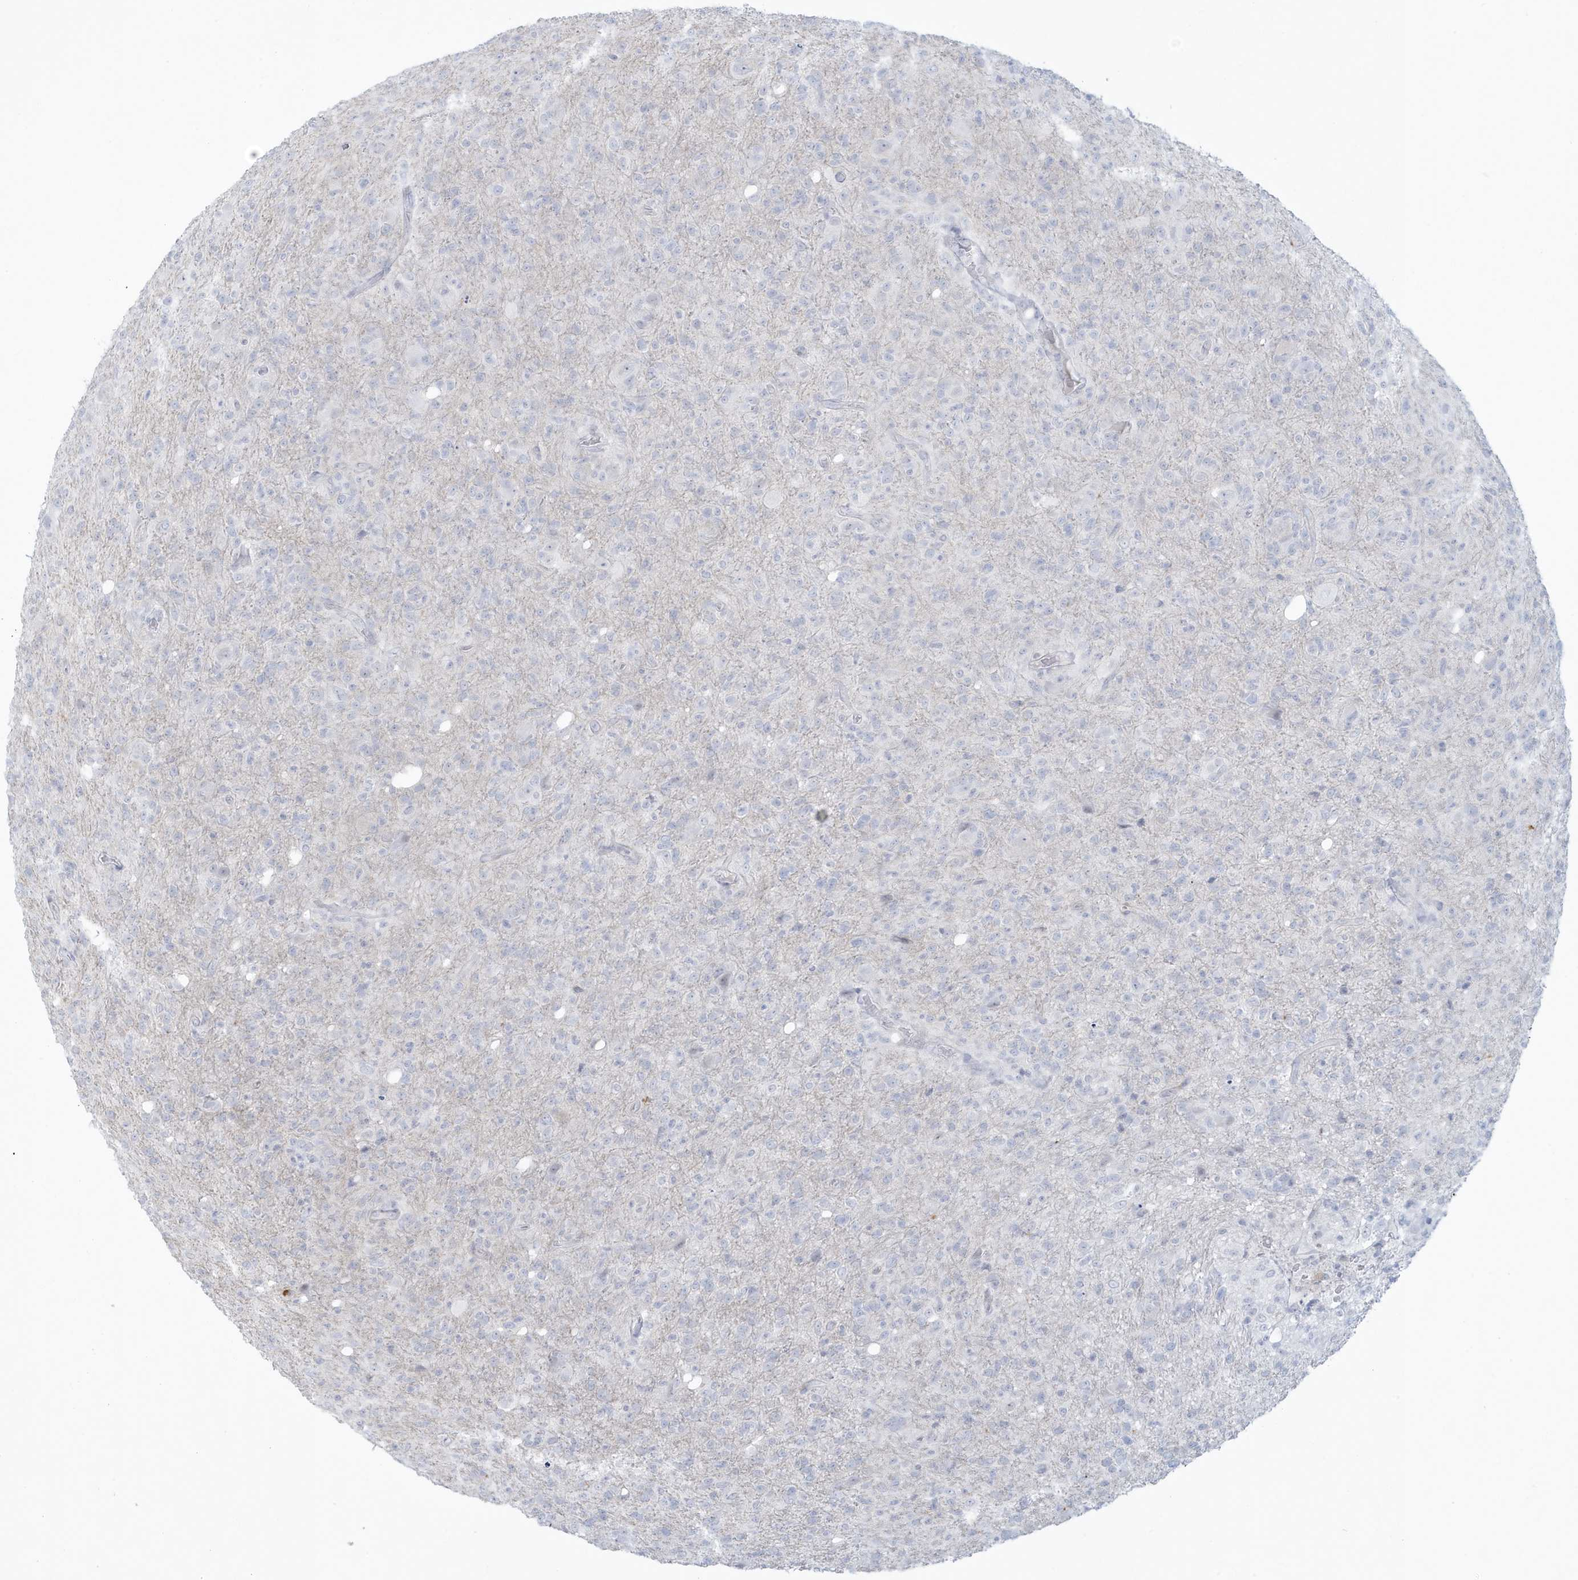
{"staining": {"intensity": "negative", "quantity": "none", "location": "none"}, "tissue": "glioma", "cell_type": "Tumor cells", "image_type": "cancer", "snomed": [{"axis": "morphology", "description": "Glioma, malignant, High grade"}, {"axis": "topography", "description": "Brain"}], "caption": "Immunohistochemistry (IHC) of human glioma shows no staining in tumor cells. Brightfield microscopy of IHC stained with DAB (brown) and hematoxylin (blue), captured at high magnification.", "gene": "HERC6", "patient": {"sex": "female", "age": 57}}